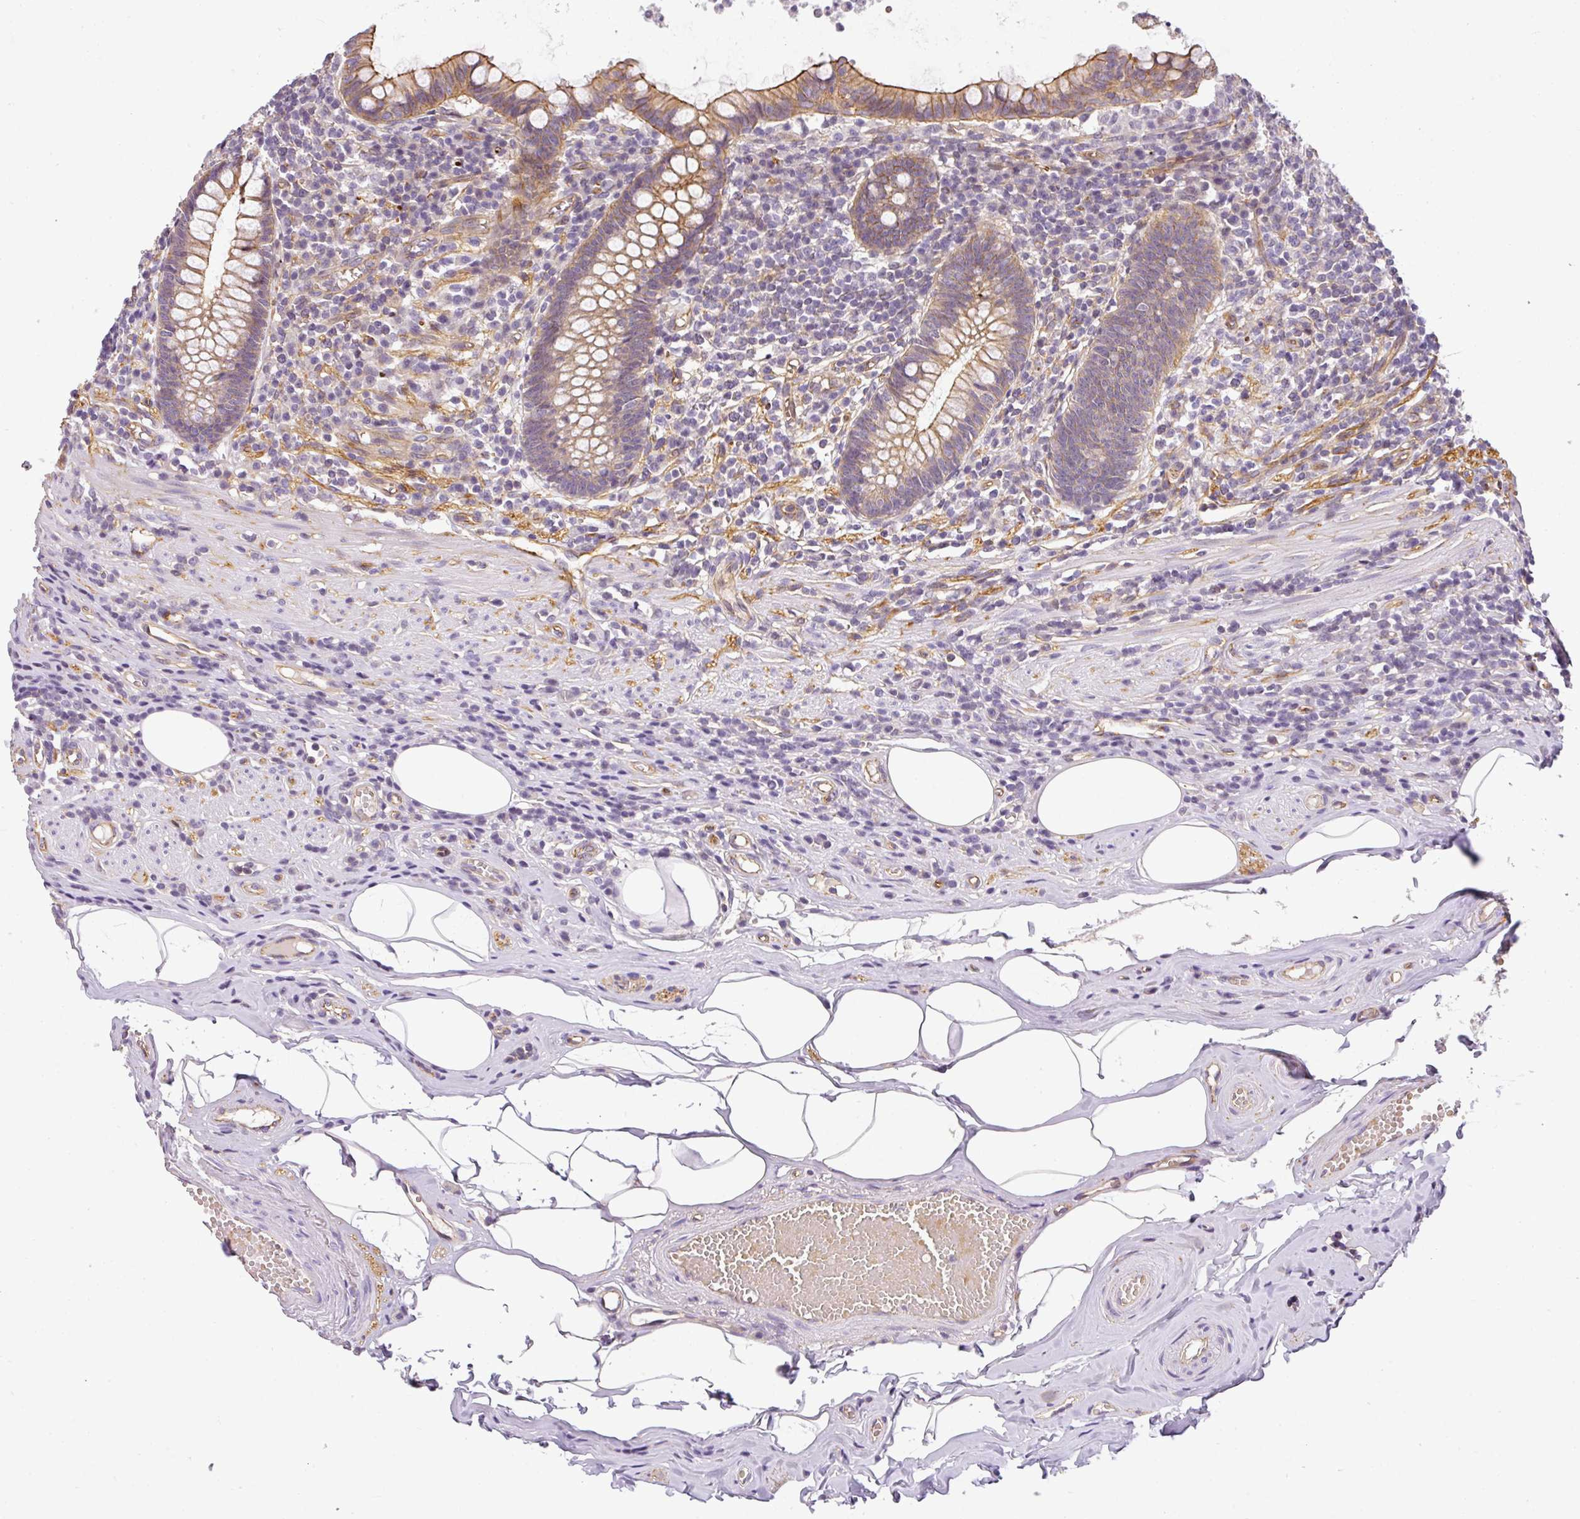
{"staining": {"intensity": "moderate", "quantity": ">75%", "location": "cytoplasmic/membranous"}, "tissue": "appendix", "cell_type": "Glandular cells", "image_type": "normal", "snomed": [{"axis": "morphology", "description": "Normal tissue, NOS"}, {"axis": "topography", "description": "Appendix"}], "caption": "Glandular cells reveal moderate cytoplasmic/membranous staining in about >75% of cells in benign appendix.", "gene": "OR11H4", "patient": {"sex": "female", "age": 56}}